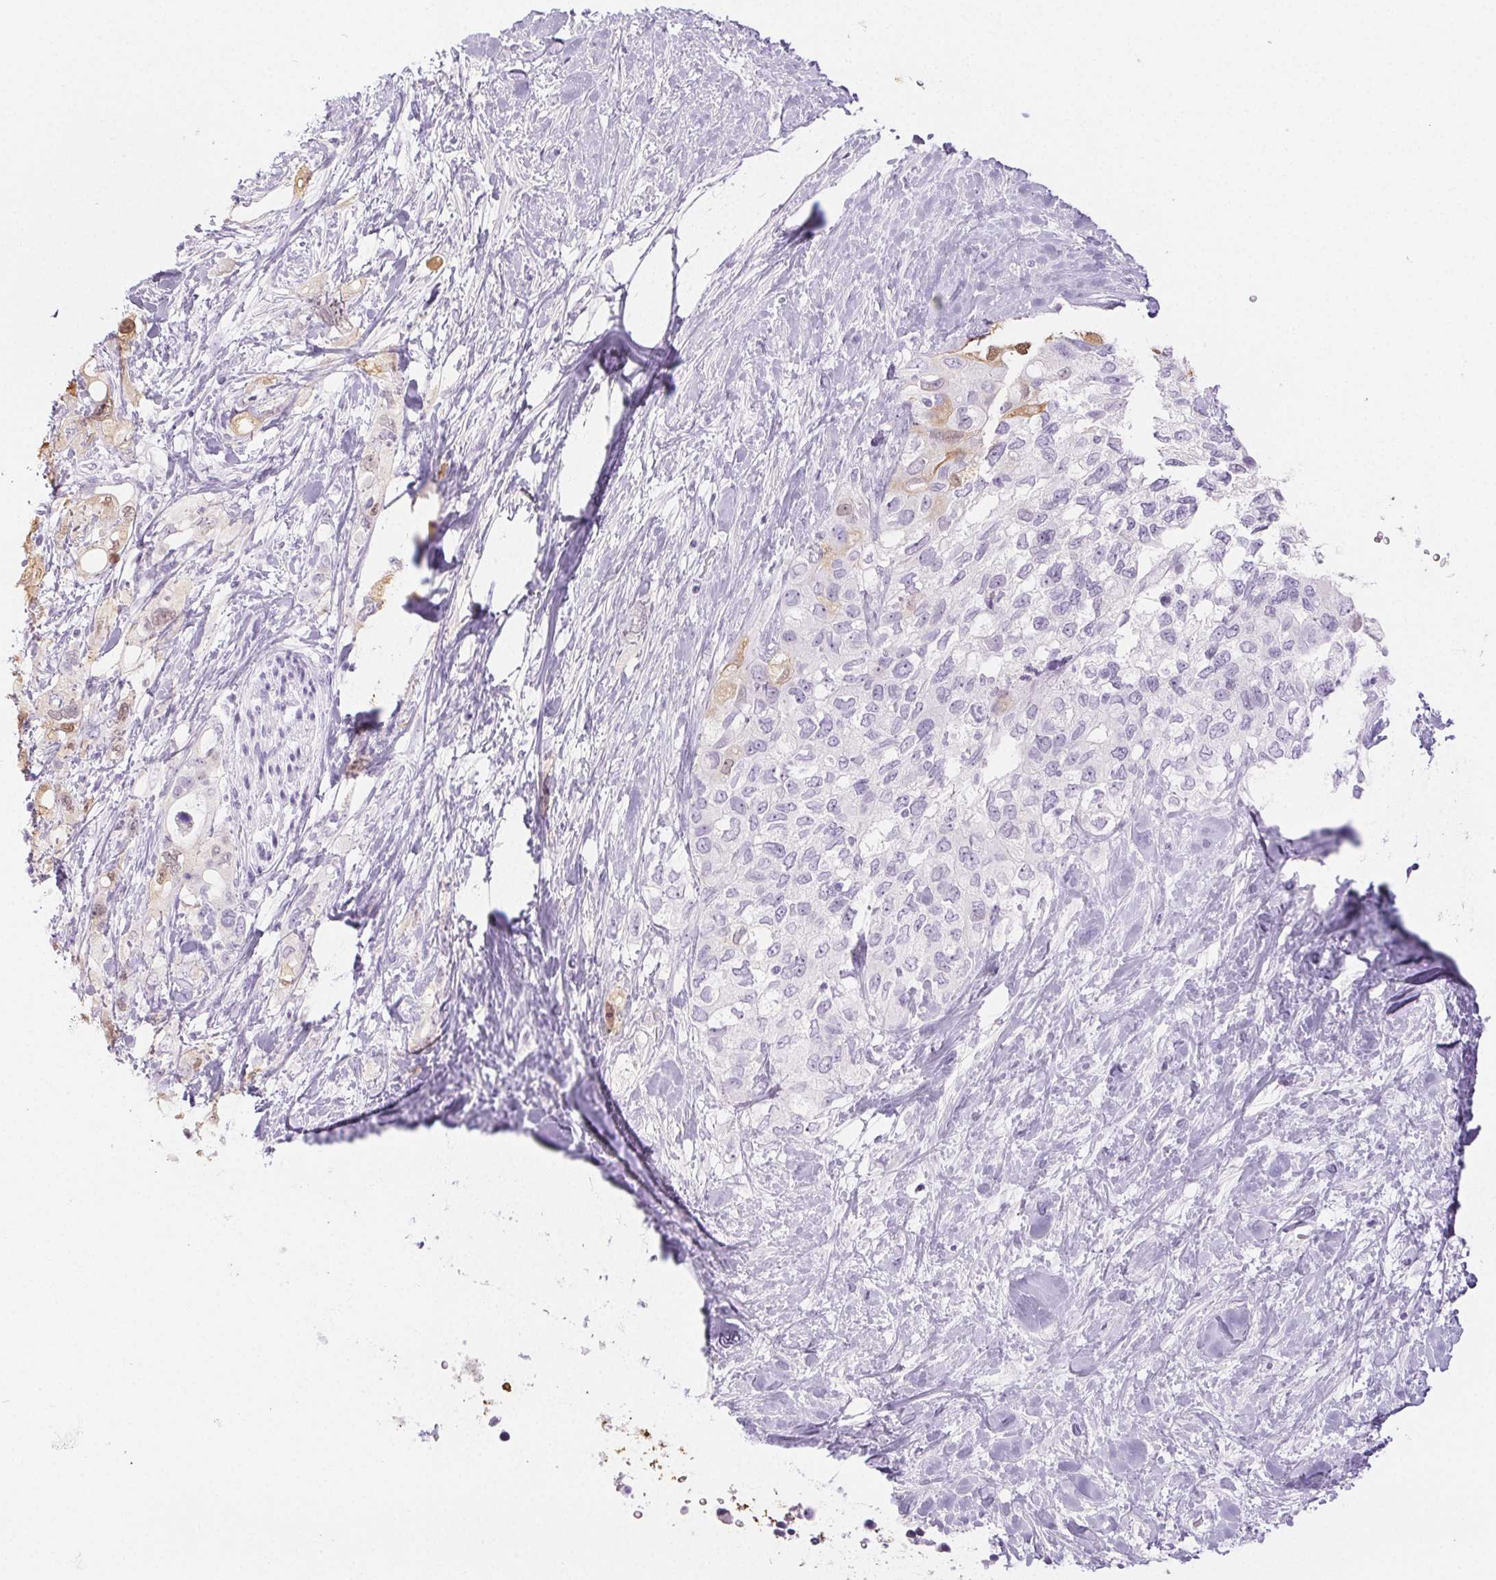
{"staining": {"intensity": "moderate", "quantity": "<25%", "location": "cytoplasmic/membranous,nuclear"}, "tissue": "pancreatic cancer", "cell_type": "Tumor cells", "image_type": "cancer", "snomed": [{"axis": "morphology", "description": "Adenocarcinoma, NOS"}, {"axis": "topography", "description": "Pancreas"}], "caption": "A brown stain highlights moderate cytoplasmic/membranous and nuclear staining of a protein in adenocarcinoma (pancreatic) tumor cells.", "gene": "SPRR3", "patient": {"sex": "female", "age": 56}}